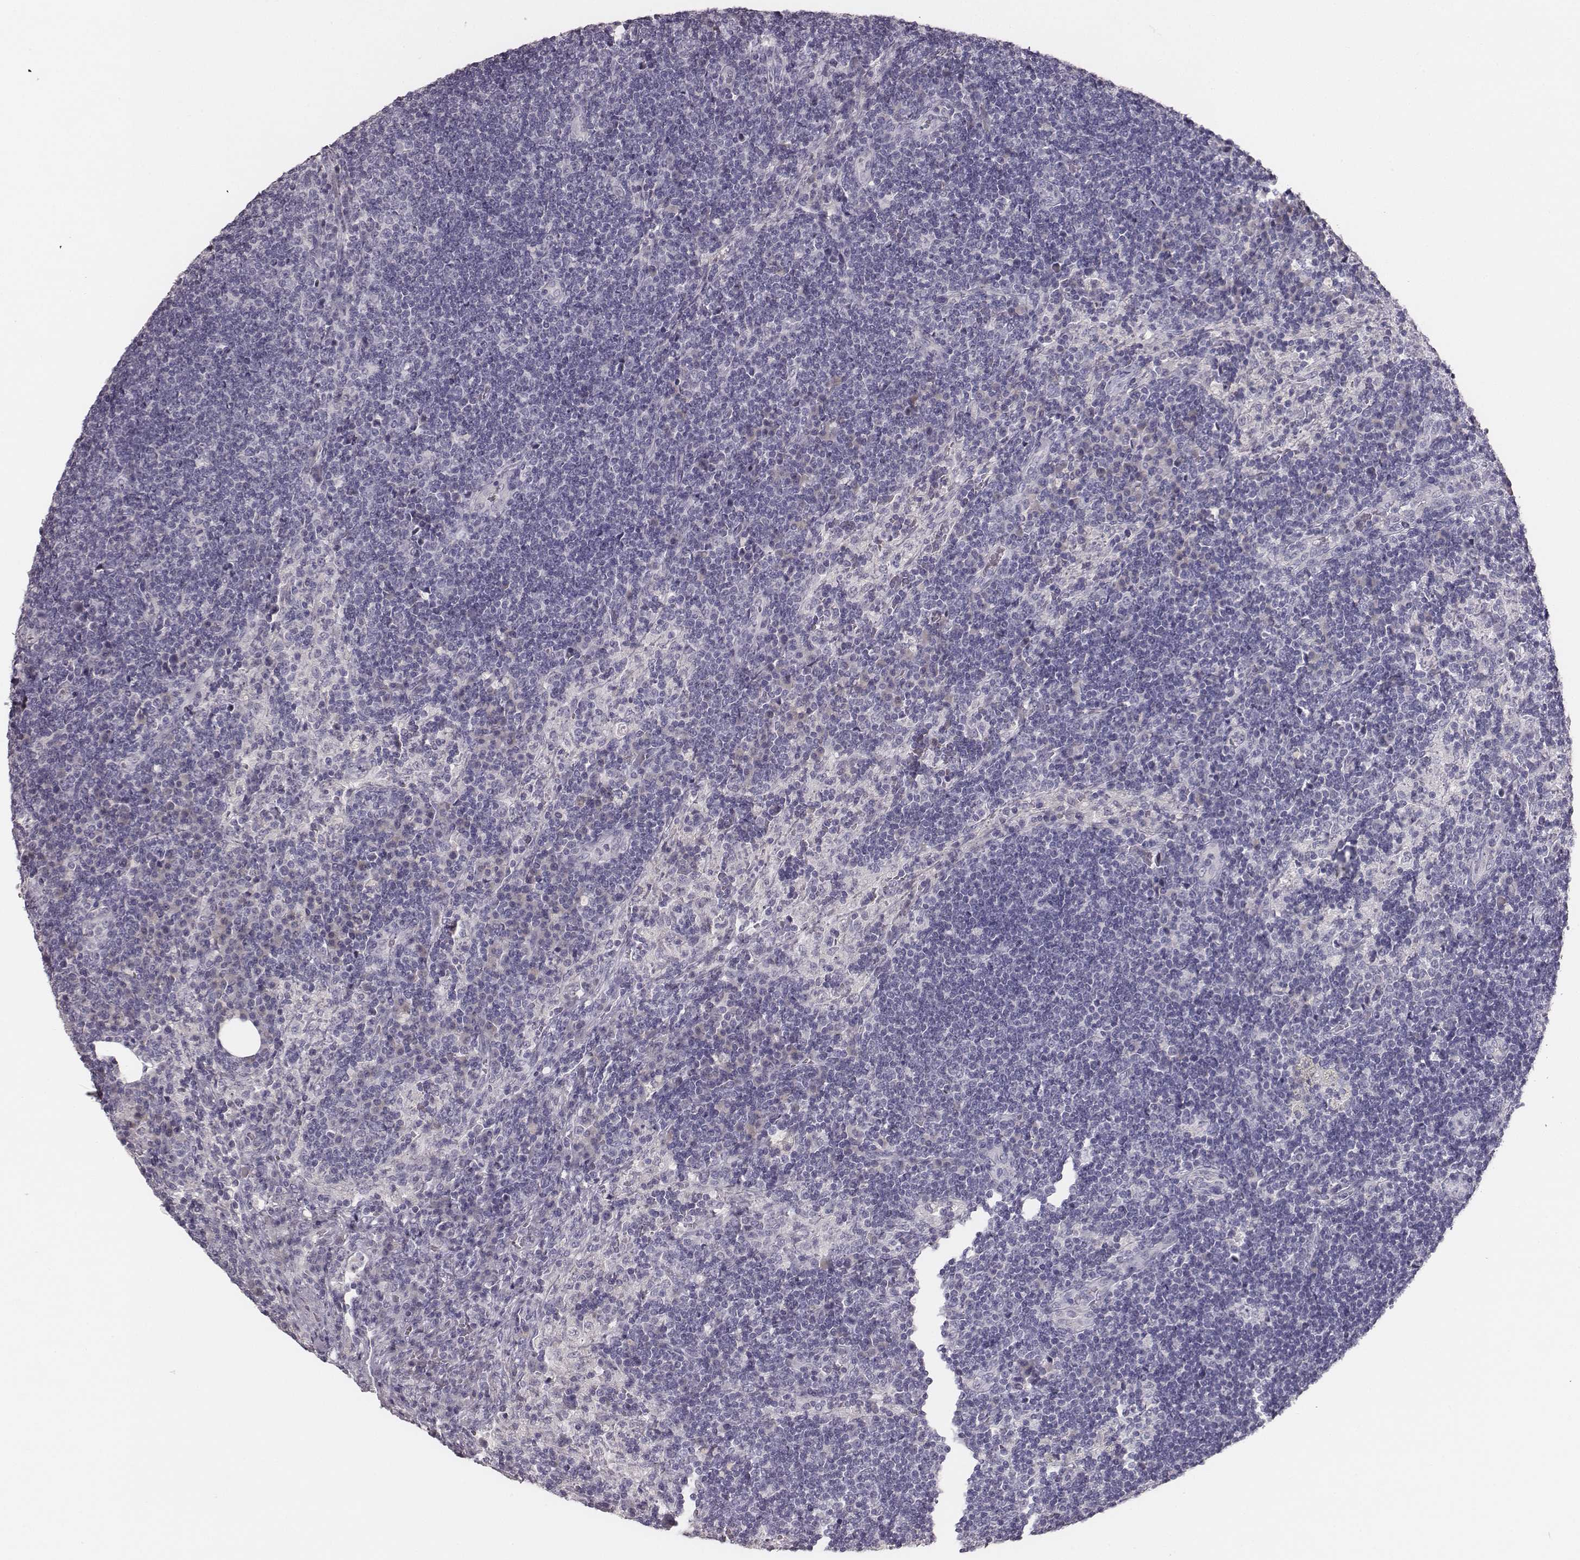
{"staining": {"intensity": "negative", "quantity": "none", "location": "none"}, "tissue": "lymph node", "cell_type": "Germinal center cells", "image_type": "normal", "snomed": [{"axis": "morphology", "description": "Normal tissue, NOS"}, {"axis": "topography", "description": "Lymph node"}], "caption": "Immunohistochemistry micrograph of benign lymph node: lymph node stained with DAB displays no significant protein positivity in germinal center cells.", "gene": "MYH6", "patient": {"sex": "male", "age": 63}}